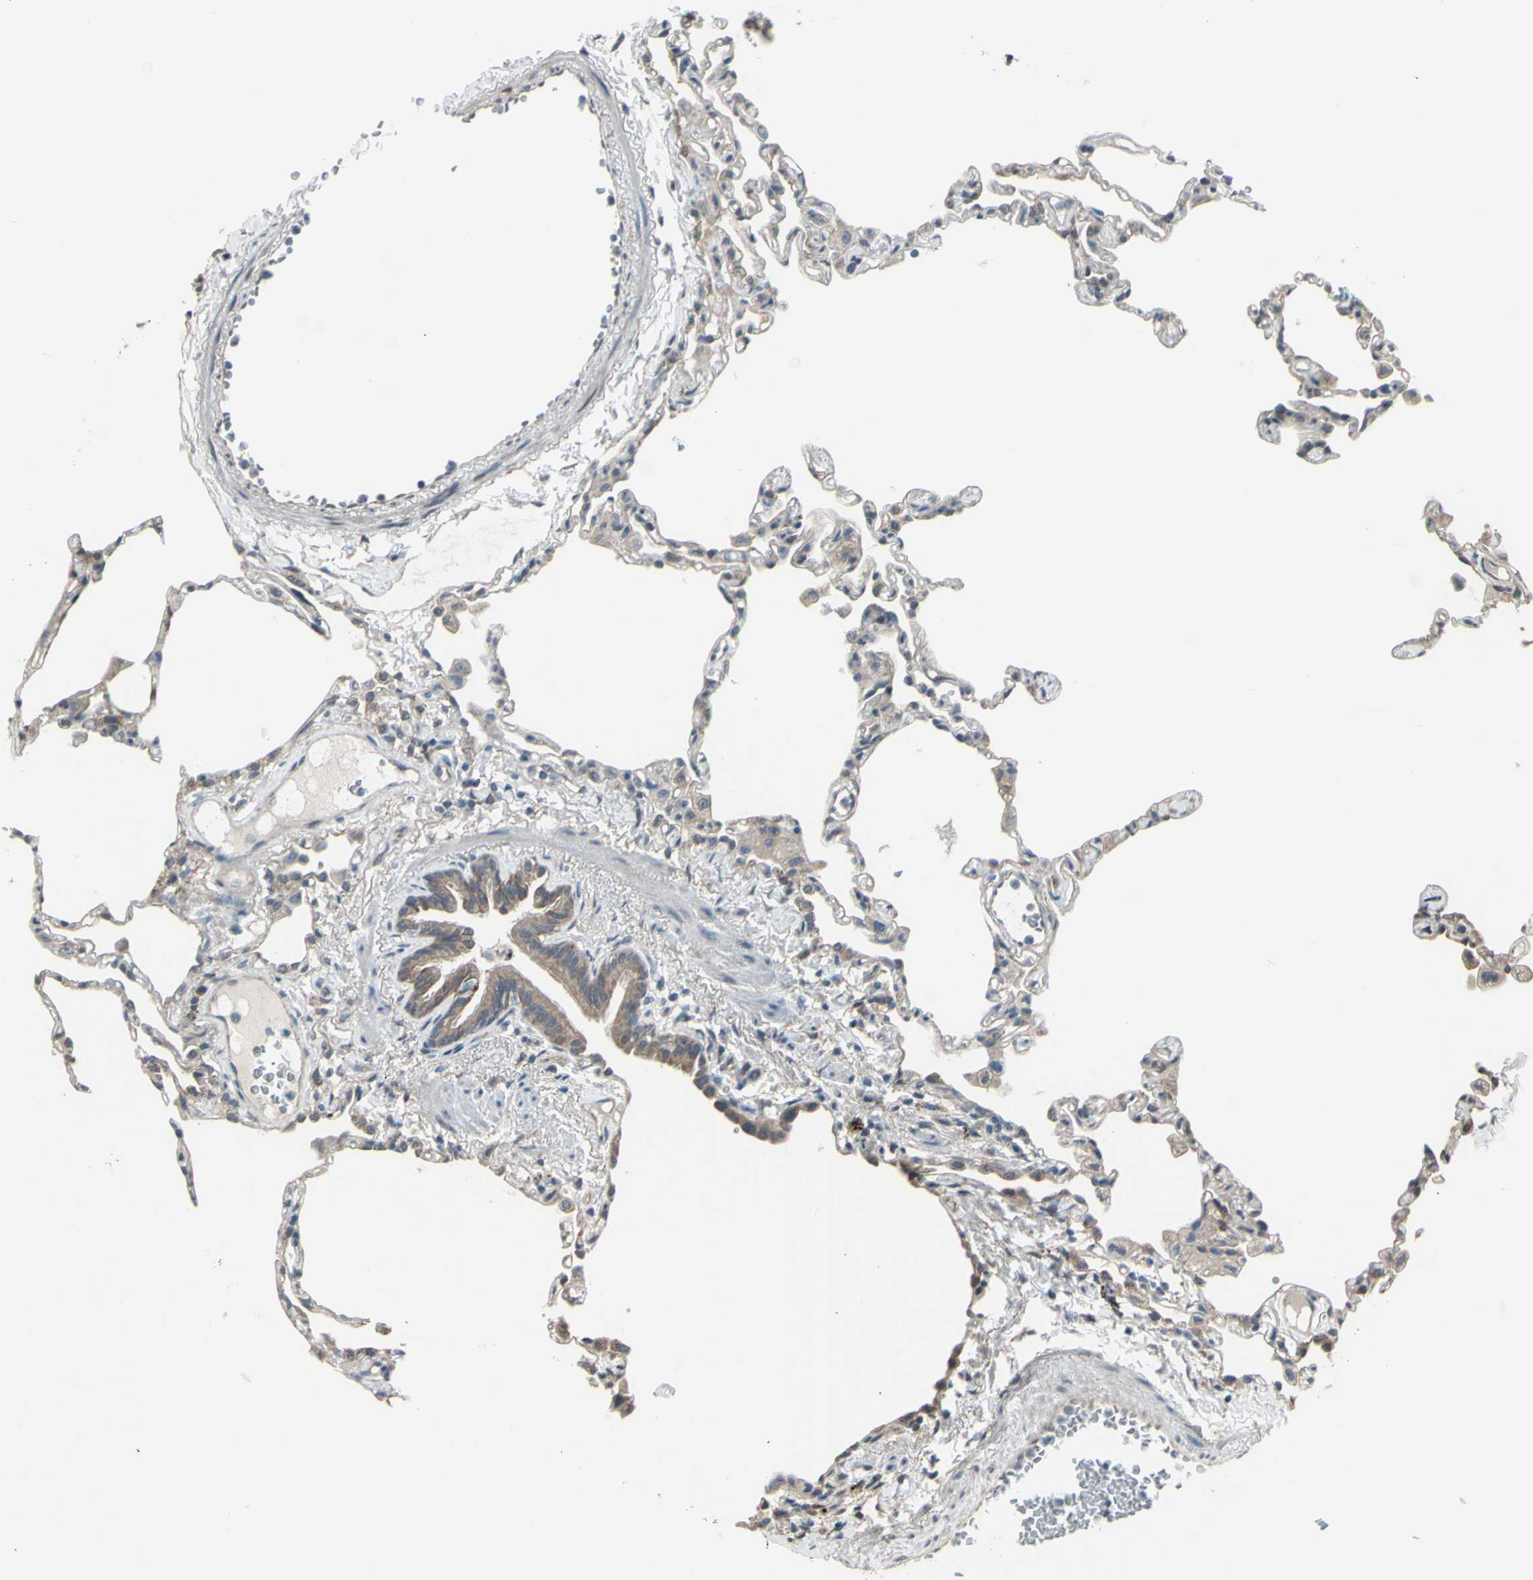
{"staining": {"intensity": "weak", "quantity": "25%-75%", "location": "cytoplasmic/membranous"}, "tissue": "lung", "cell_type": "Alveolar cells", "image_type": "normal", "snomed": [{"axis": "morphology", "description": "Normal tissue, NOS"}, {"axis": "topography", "description": "Lung"}], "caption": "Protein analysis of benign lung exhibits weak cytoplasmic/membranous expression in approximately 25%-75% of alveolar cells. (DAB (3,3'-diaminobenzidine) IHC with brightfield microscopy, high magnification).", "gene": "NAXD", "patient": {"sex": "female", "age": 49}}